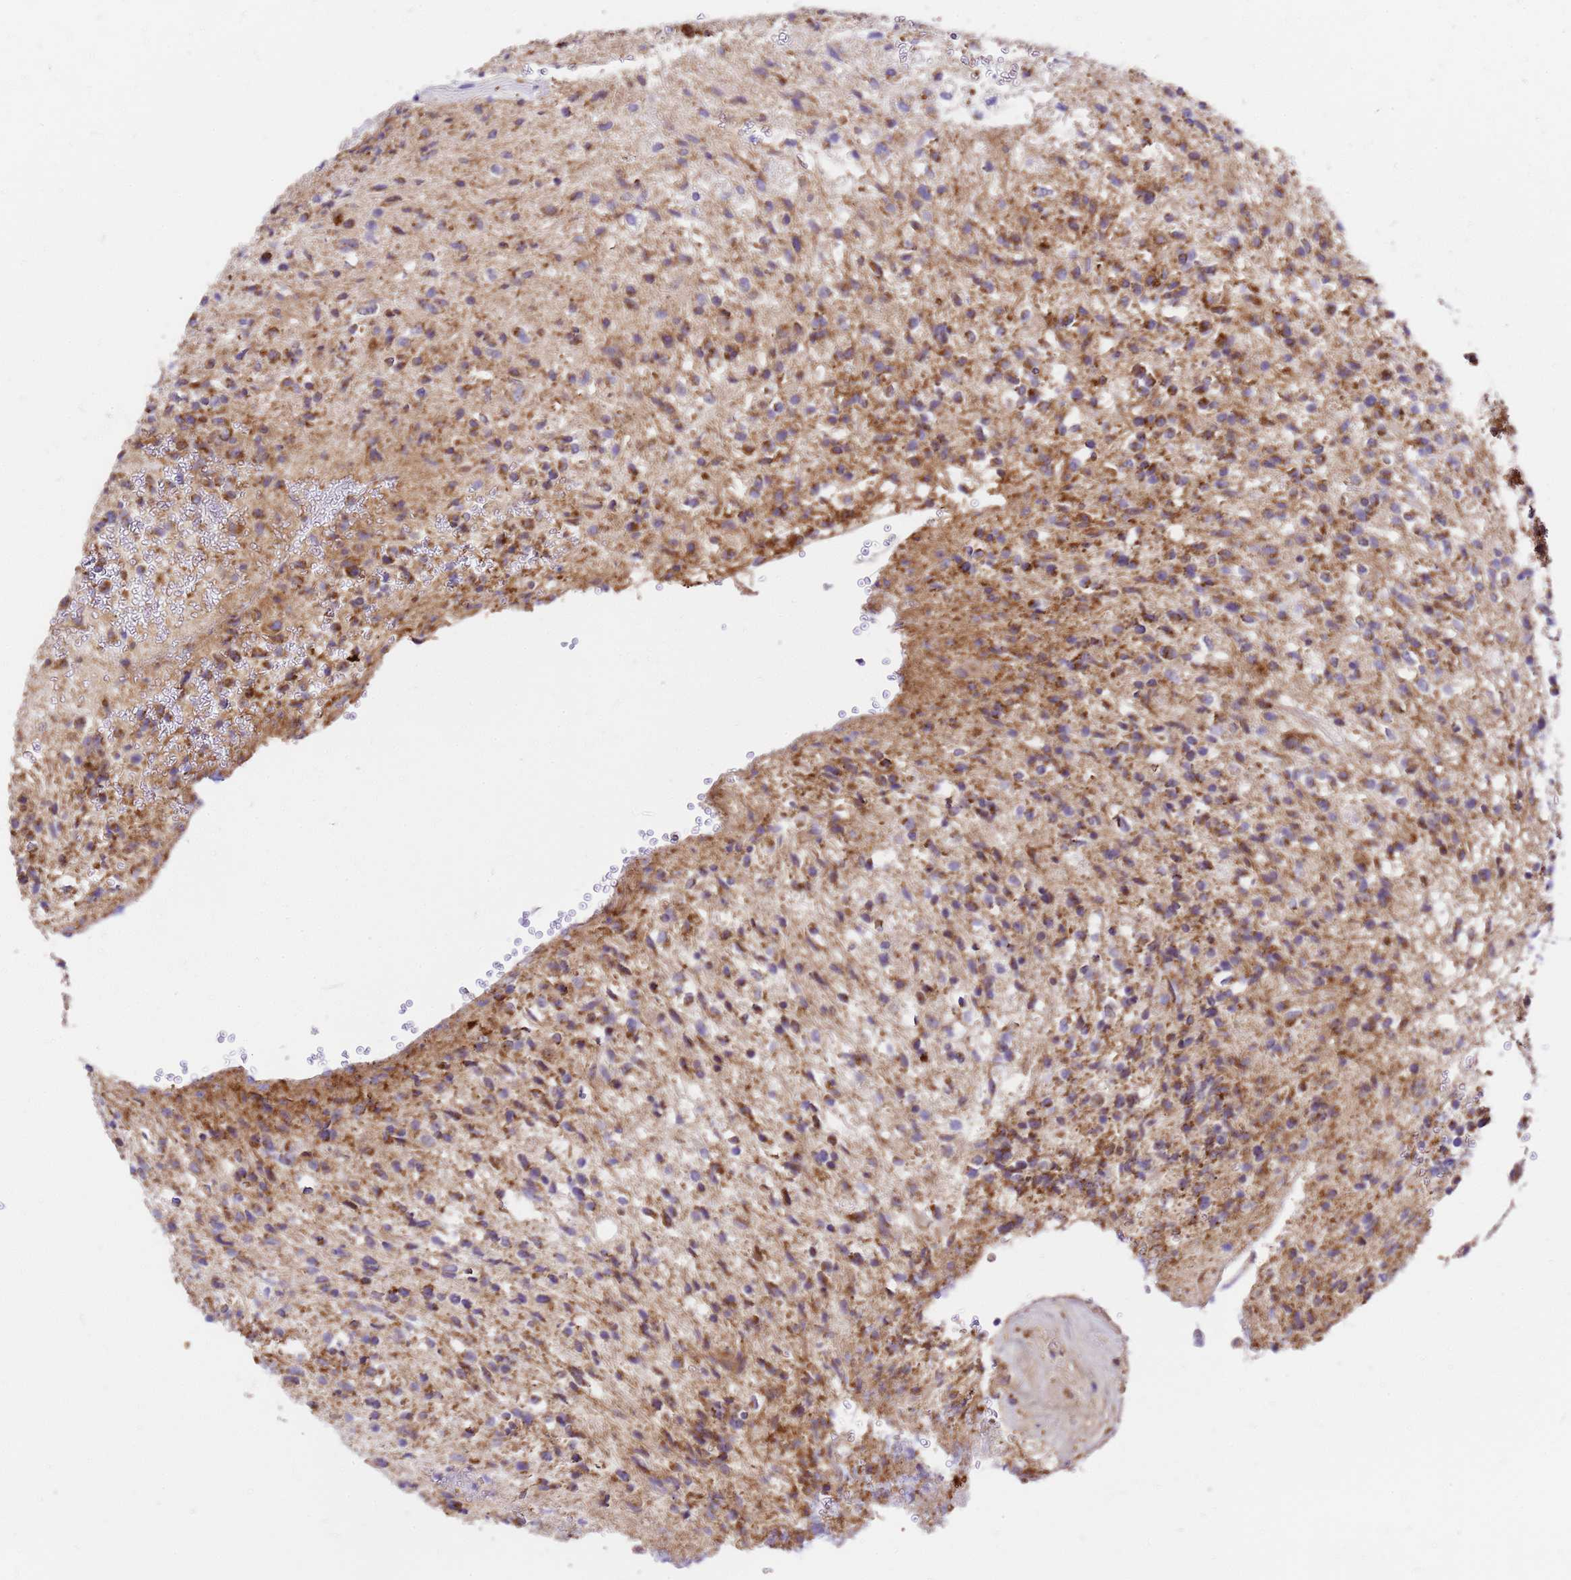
{"staining": {"intensity": "moderate", "quantity": ">75%", "location": "cytoplasmic/membranous"}, "tissue": "glioma", "cell_type": "Tumor cells", "image_type": "cancer", "snomed": [{"axis": "morphology", "description": "Glioma, malignant, High grade"}, {"axis": "topography", "description": "Brain"}], "caption": "IHC image of human glioma stained for a protein (brown), which displays medium levels of moderate cytoplasmic/membranous staining in approximately >75% of tumor cells.", "gene": "MRPS26", "patient": {"sex": "male", "age": 56}}